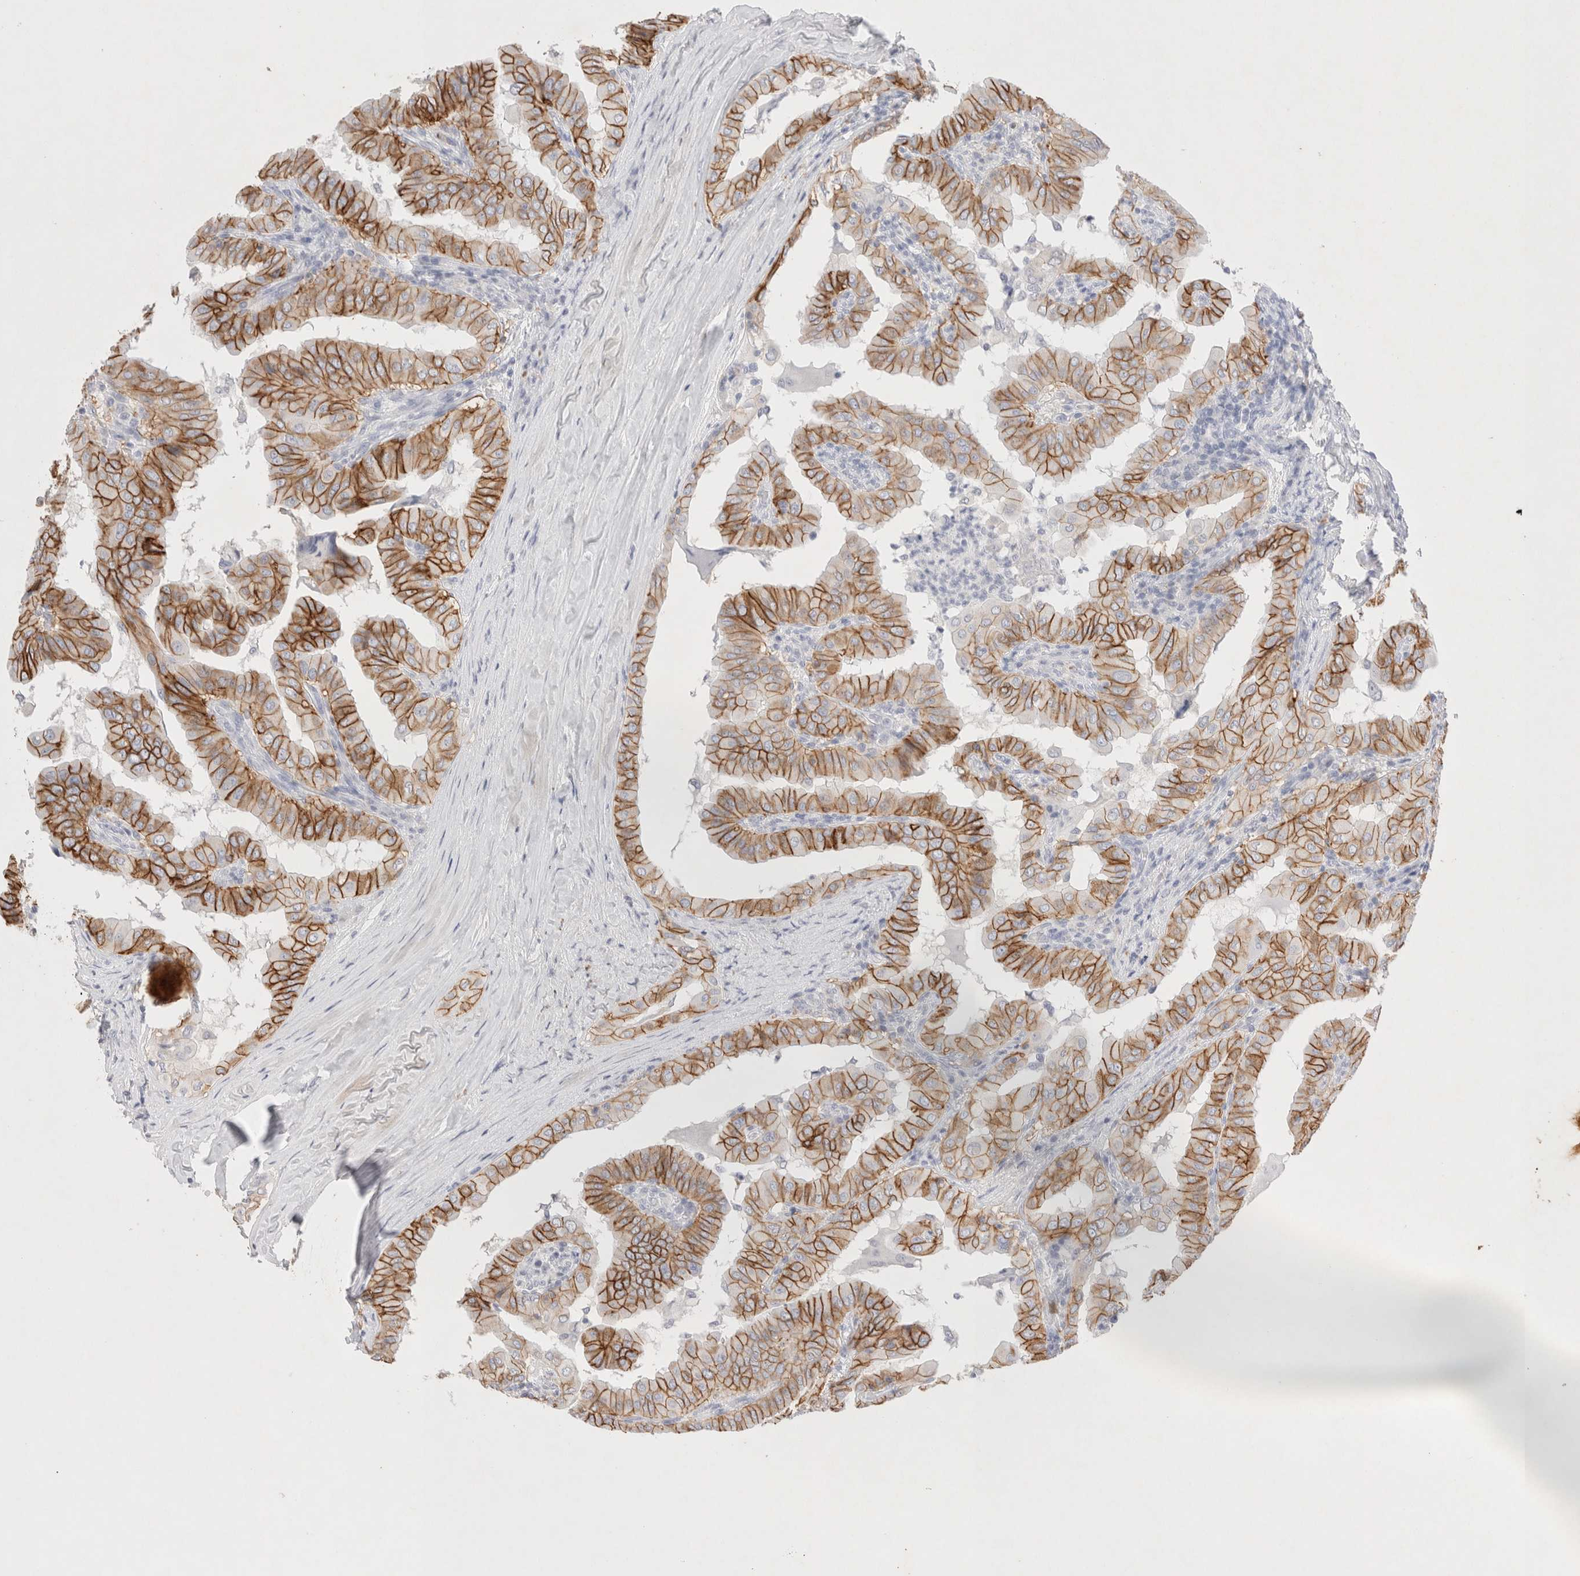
{"staining": {"intensity": "strong", "quantity": ">75%", "location": "cytoplasmic/membranous"}, "tissue": "thyroid cancer", "cell_type": "Tumor cells", "image_type": "cancer", "snomed": [{"axis": "morphology", "description": "Papillary adenocarcinoma, NOS"}, {"axis": "topography", "description": "Thyroid gland"}], "caption": "Protein staining demonstrates strong cytoplasmic/membranous expression in about >75% of tumor cells in thyroid cancer. The protein of interest is stained brown, and the nuclei are stained in blue (DAB IHC with brightfield microscopy, high magnification).", "gene": "EPCAM", "patient": {"sex": "male", "age": 33}}